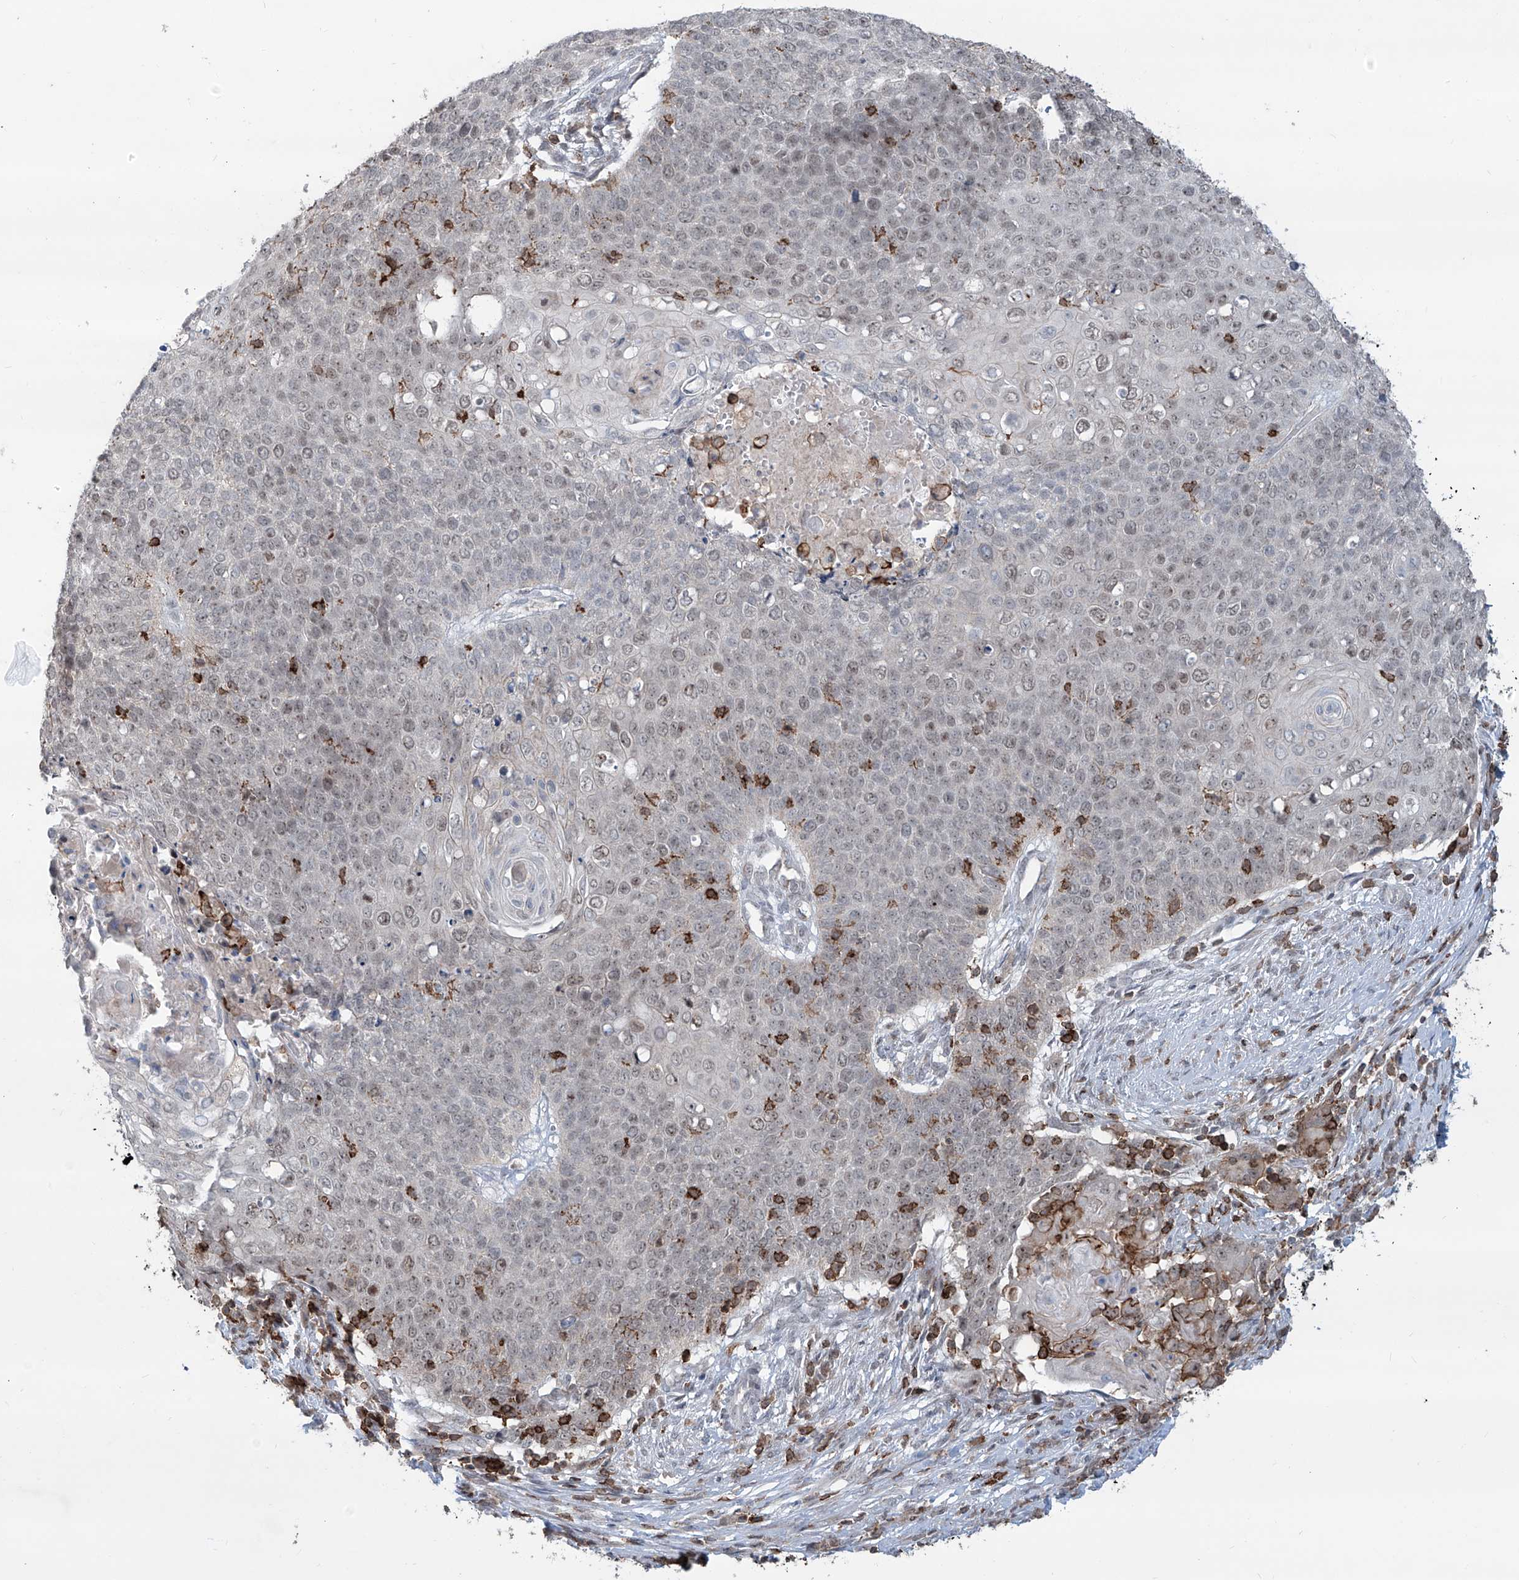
{"staining": {"intensity": "weak", "quantity": "<25%", "location": "nuclear"}, "tissue": "cervical cancer", "cell_type": "Tumor cells", "image_type": "cancer", "snomed": [{"axis": "morphology", "description": "Squamous cell carcinoma, NOS"}, {"axis": "topography", "description": "Cervix"}], "caption": "A micrograph of human cervical squamous cell carcinoma is negative for staining in tumor cells.", "gene": "ZBTB48", "patient": {"sex": "female", "age": 39}}